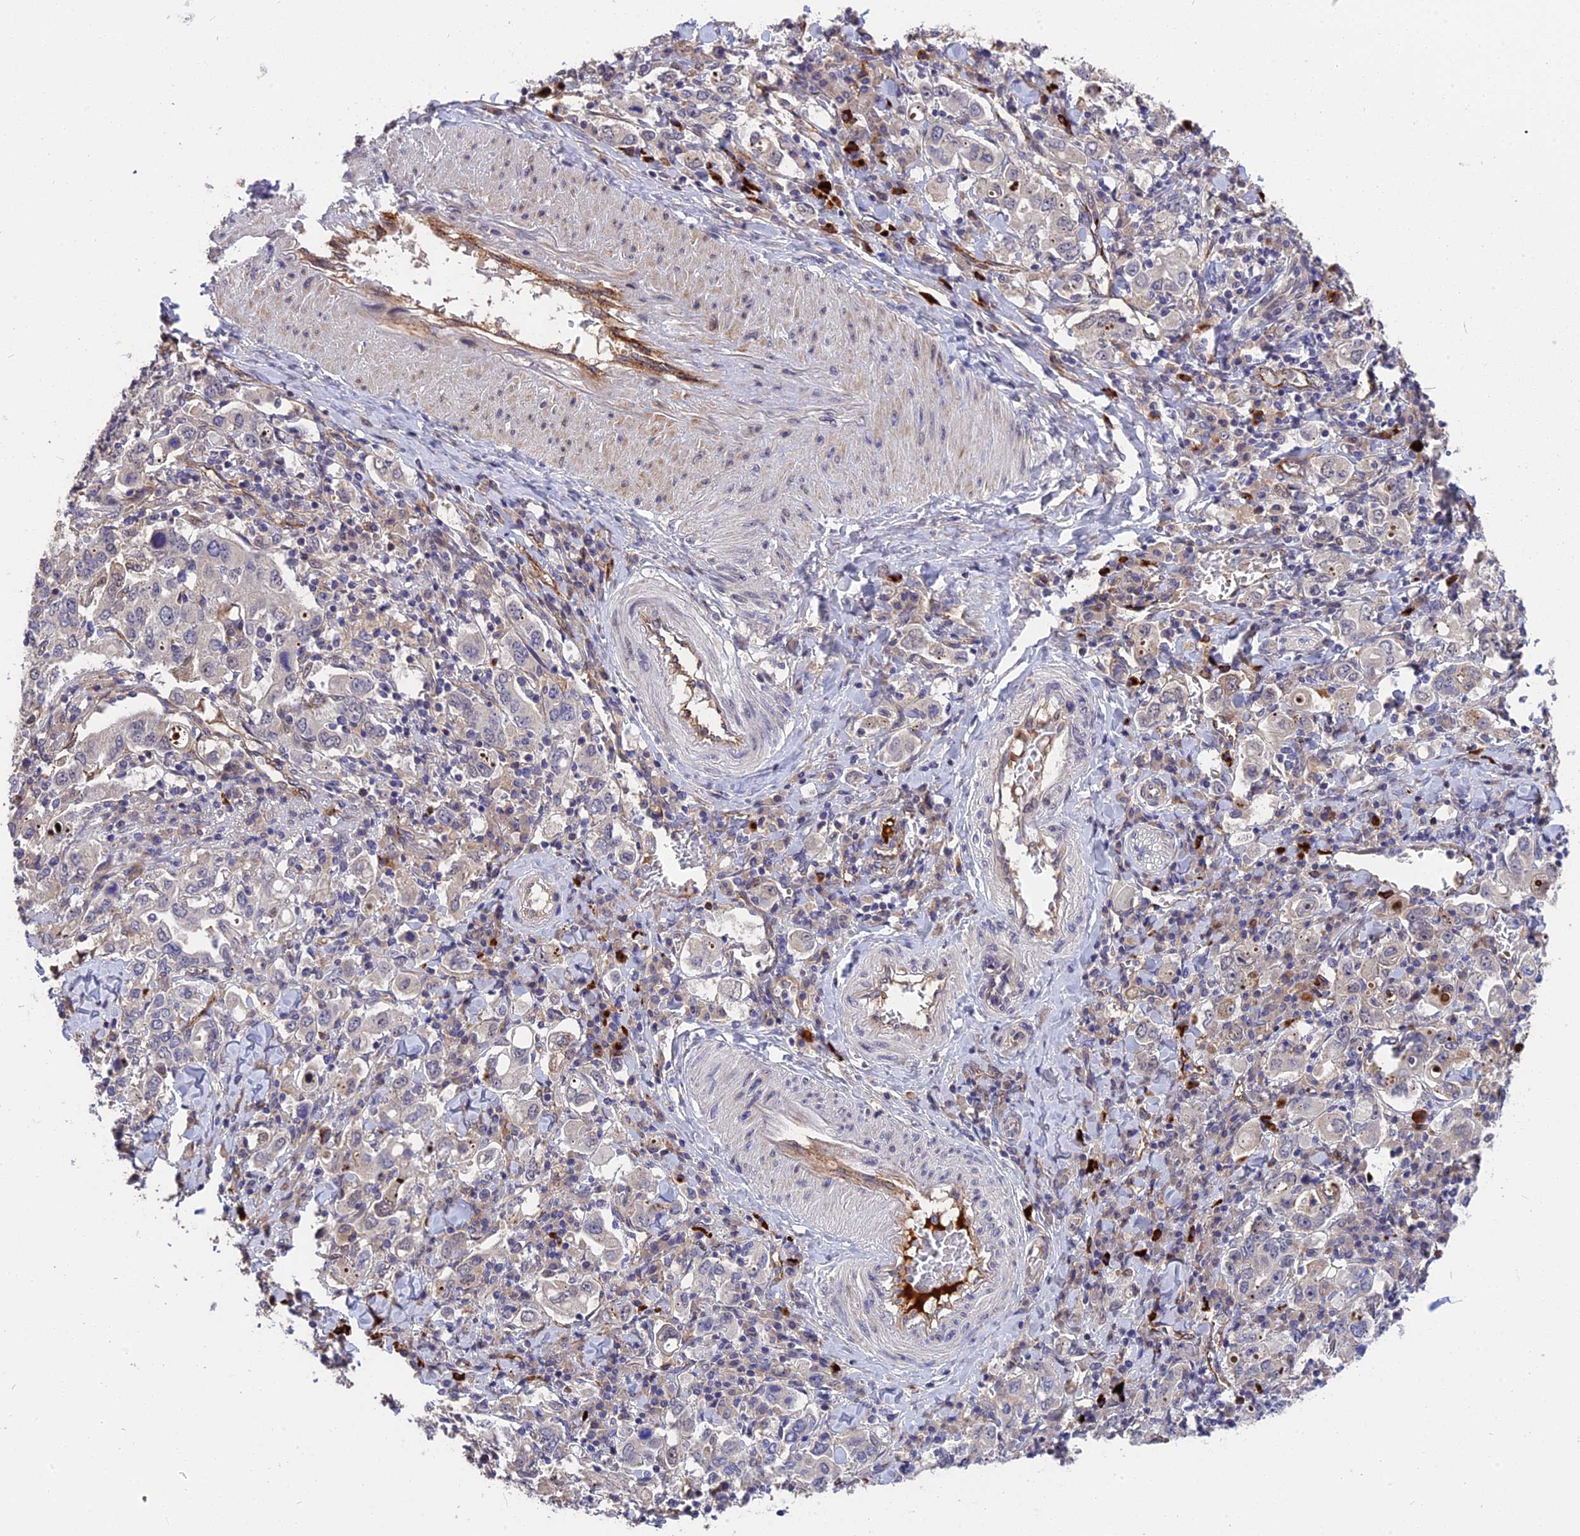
{"staining": {"intensity": "negative", "quantity": "none", "location": "none"}, "tissue": "stomach cancer", "cell_type": "Tumor cells", "image_type": "cancer", "snomed": [{"axis": "morphology", "description": "Adenocarcinoma, NOS"}, {"axis": "topography", "description": "Stomach, upper"}], "caption": "Tumor cells show no significant protein staining in stomach cancer.", "gene": "MFSD2A", "patient": {"sex": "male", "age": 62}}